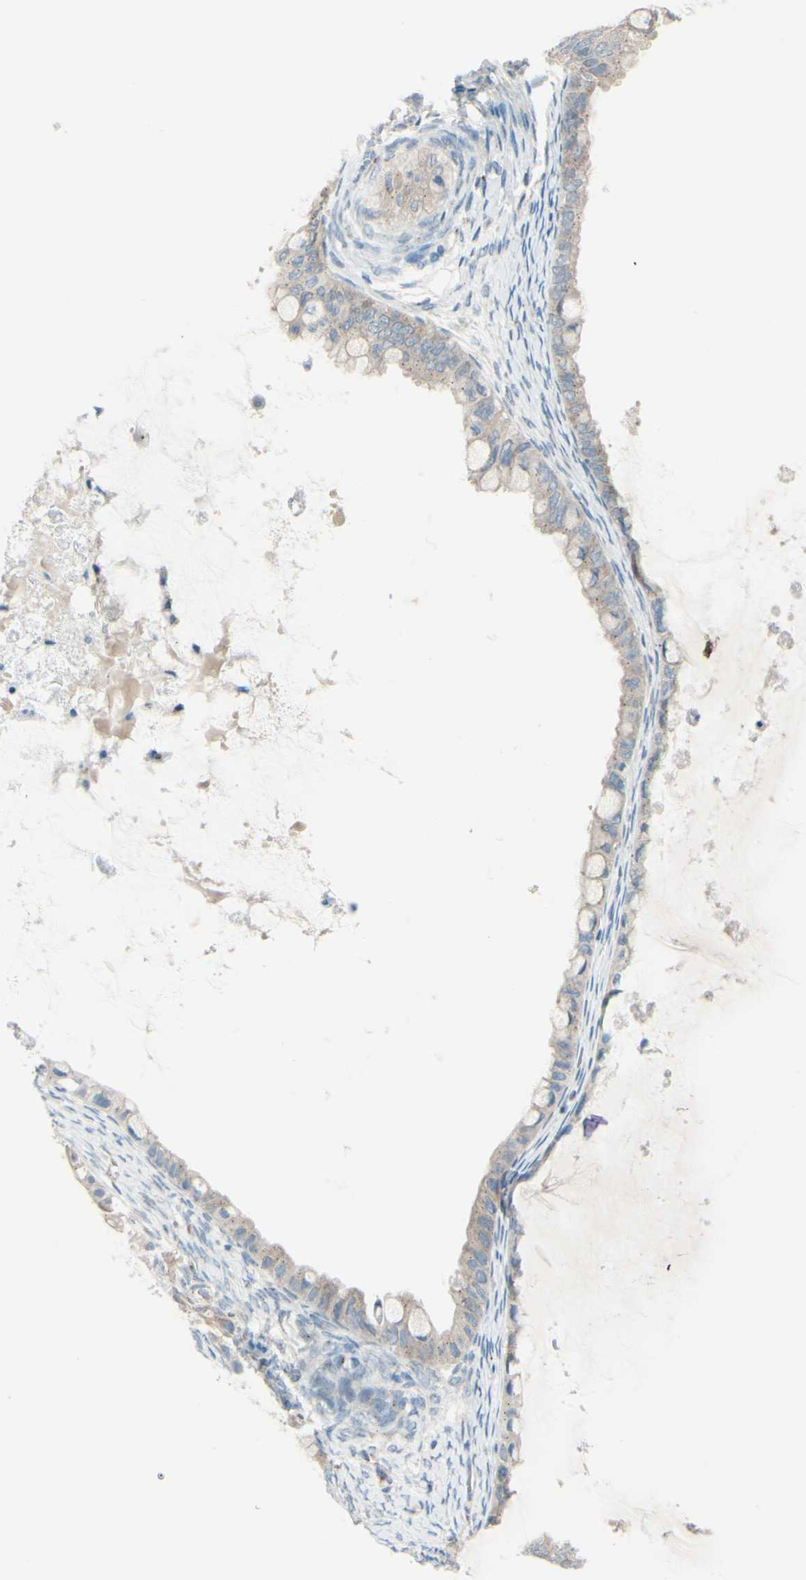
{"staining": {"intensity": "negative", "quantity": "none", "location": "none"}, "tissue": "ovarian cancer", "cell_type": "Tumor cells", "image_type": "cancer", "snomed": [{"axis": "morphology", "description": "Cystadenocarcinoma, mucinous, NOS"}, {"axis": "topography", "description": "Ovary"}], "caption": "Tumor cells are negative for protein expression in human mucinous cystadenocarcinoma (ovarian).", "gene": "B4GALT1", "patient": {"sex": "female", "age": 80}}